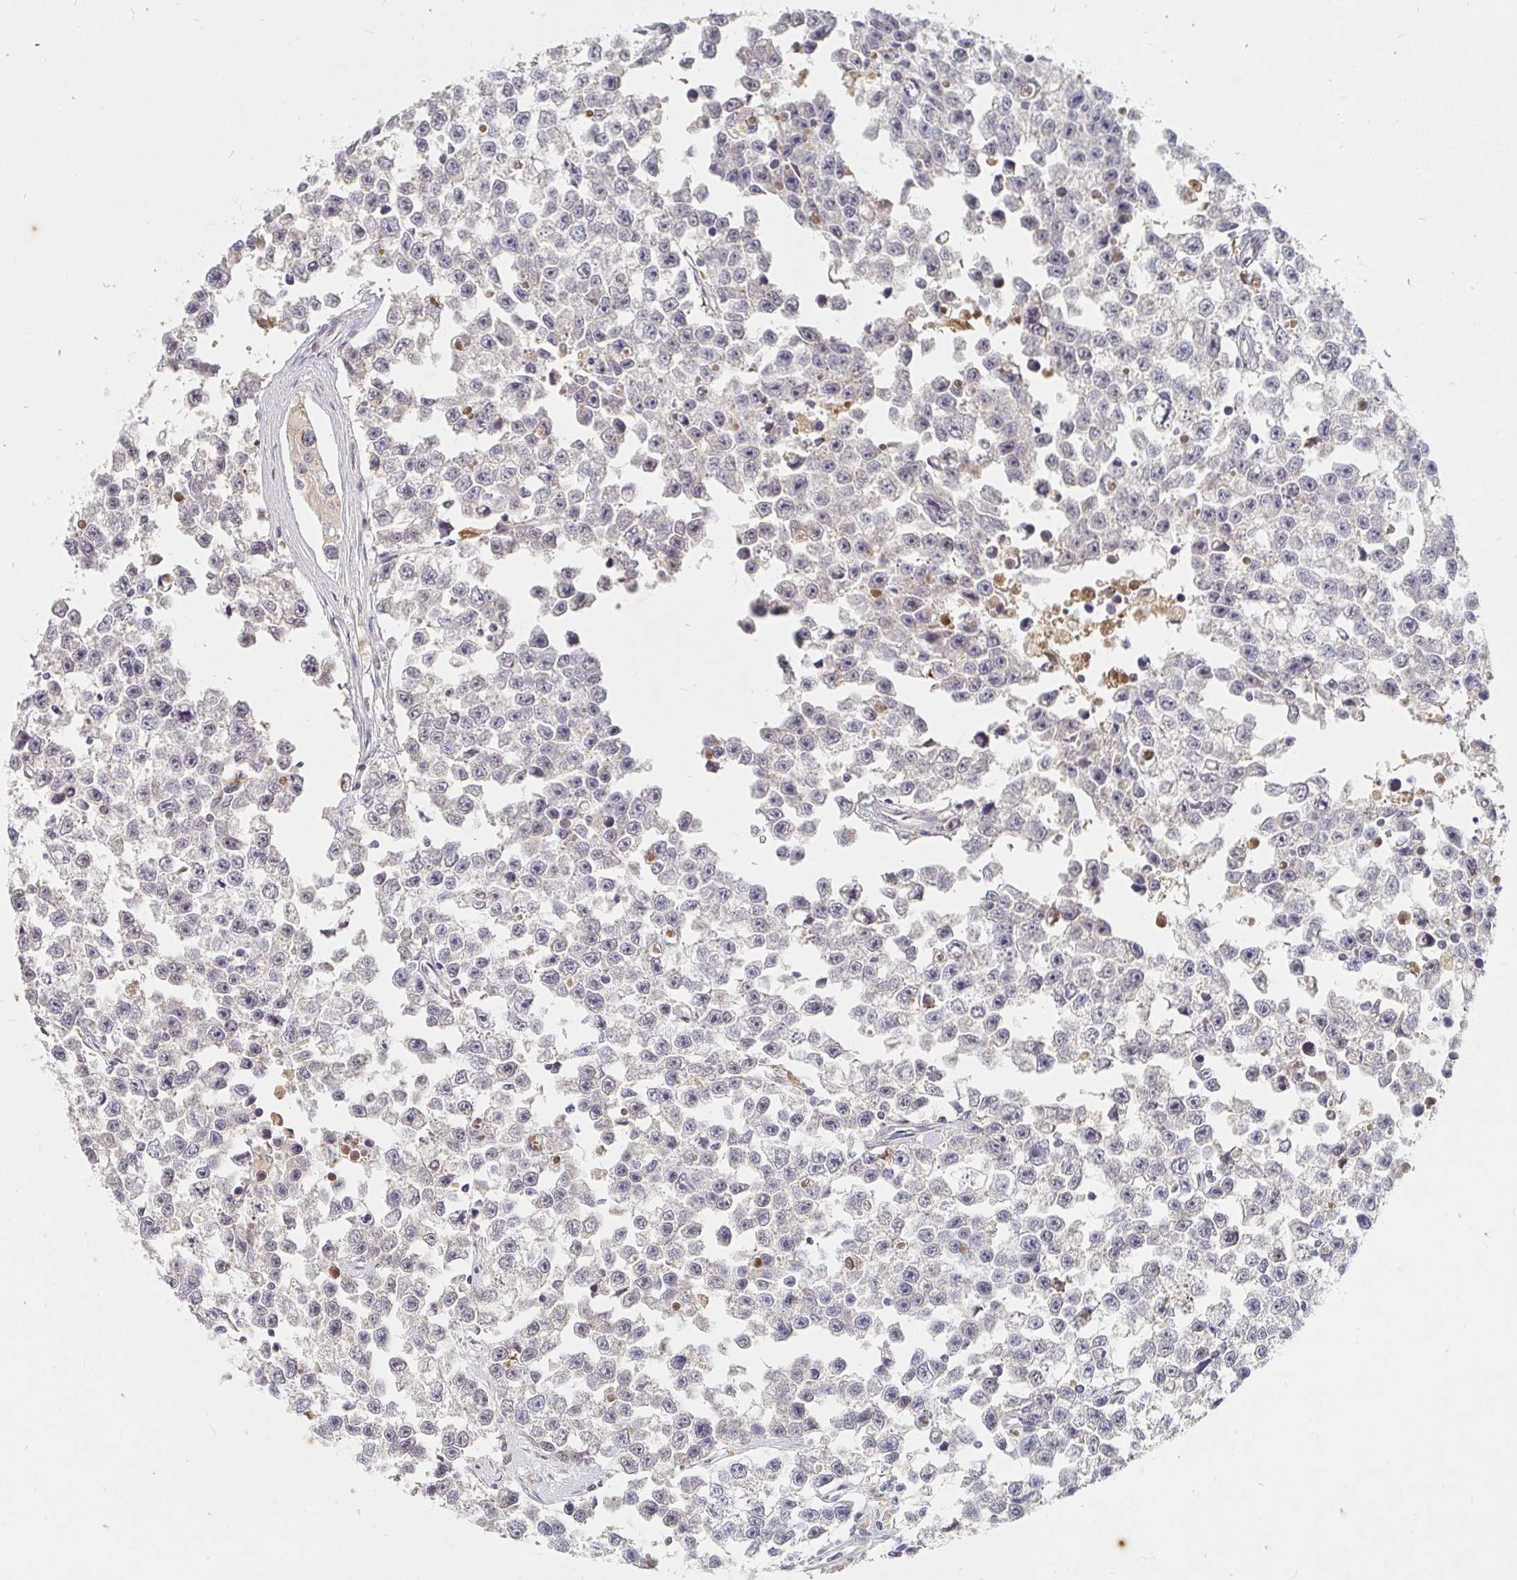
{"staining": {"intensity": "negative", "quantity": "none", "location": "none"}, "tissue": "testis cancer", "cell_type": "Tumor cells", "image_type": "cancer", "snomed": [{"axis": "morphology", "description": "Seminoma, NOS"}, {"axis": "topography", "description": "Testis"}], "caption": "The photomicrograph shows no staining of tumor cells in testis seminoma.", "gene": "NME9", "patient": {"sex": "male", "age": 26}}